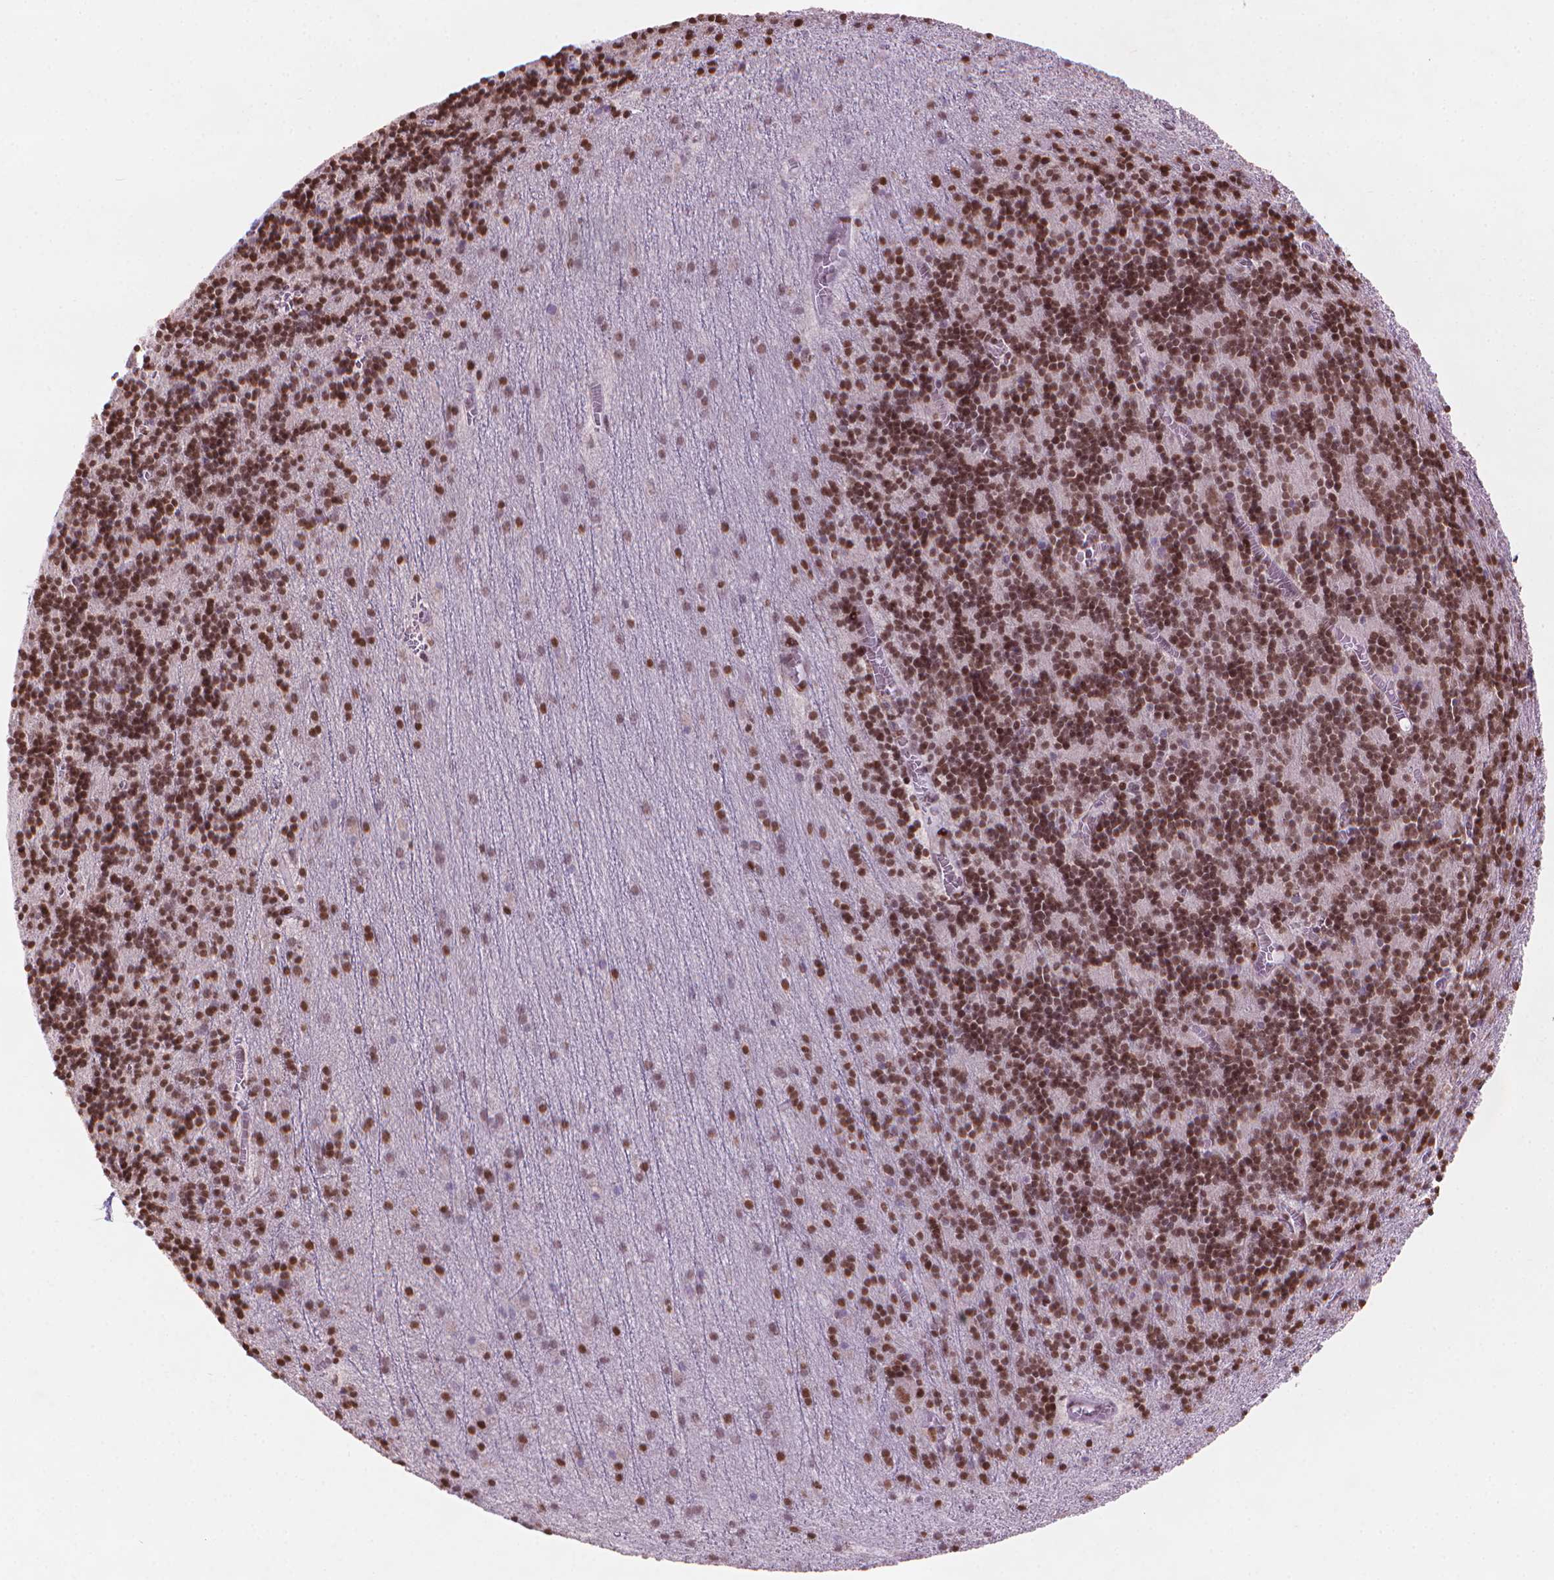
{"staining": {"intensity": "strong", "quantity": "25%-75%", "location": "nuclear"}, "tissue": "cerebellum", "cell_type": "Cells in granular layer", "image_type": "normal", "snomed": [{"axis": "morphology", "description": "Normal tissue, NOS"}, {"axis": "topography", "description": "Cerebellum"}], "caption": "A micrograph showing strong nuclear staining in approximately 25%-75% of cells in granular layer in normal cerebellum, as visualized by brown immunohistochemical staining.", "gene": "HES7", "patient": {"sex": "male", "age": 70}}